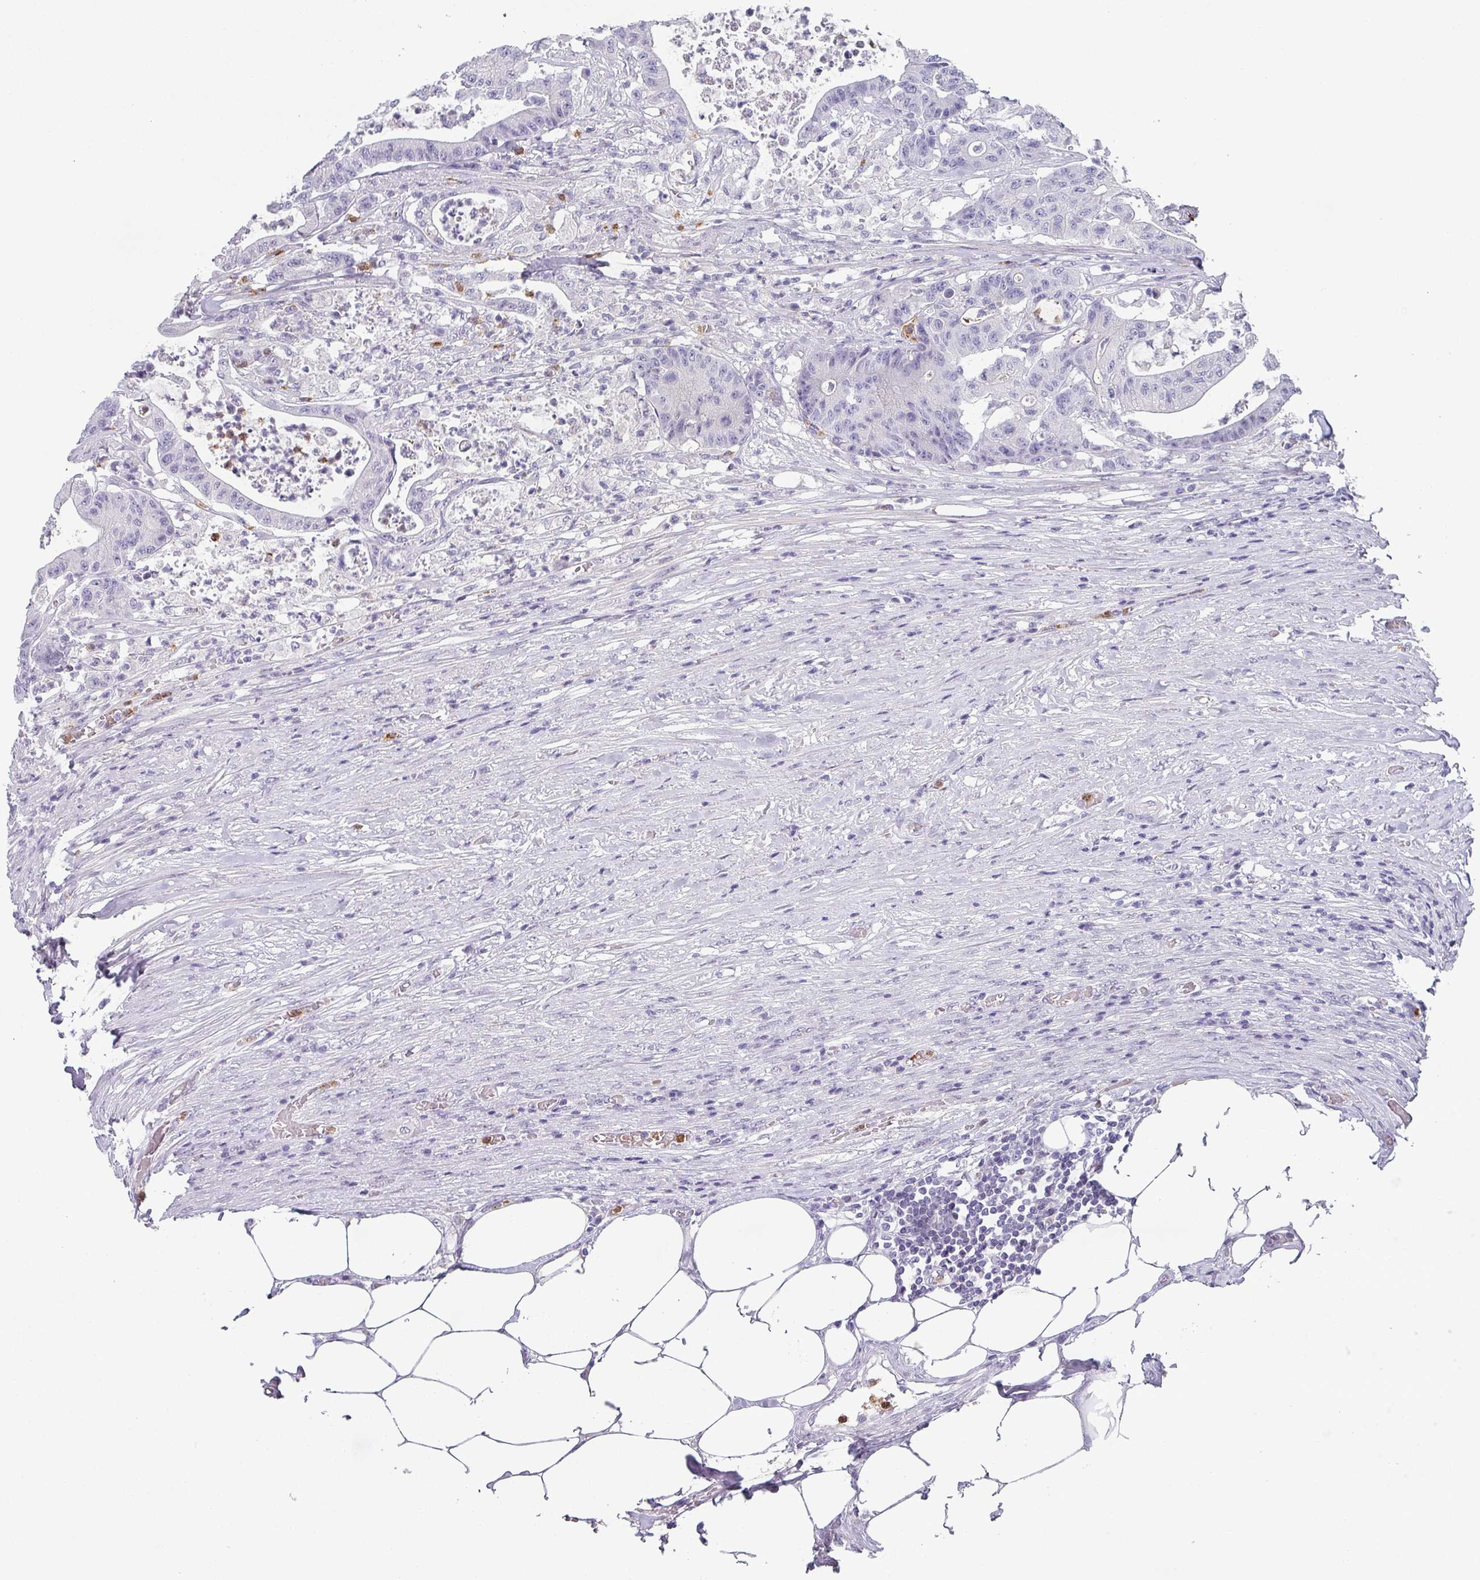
{"staining": {"intensity": "negative", "quantity": "none", "location": "none"}, "tissue": "colorectal cancer", "cell_type": "Tumor cells", "image_type": "cancer", "snomed": [{"axis": "morphology", "description": "Adenocarcinoma, NOS"}, {"axis": "topography", "description": "Colon"}], "caption": "A photomicrograph of human colorectal cancer (adenocarcinoma) is negative for staining in tumor cells.", "gene": "BTLA", "patient": {"sex": "female", "age": 84}}